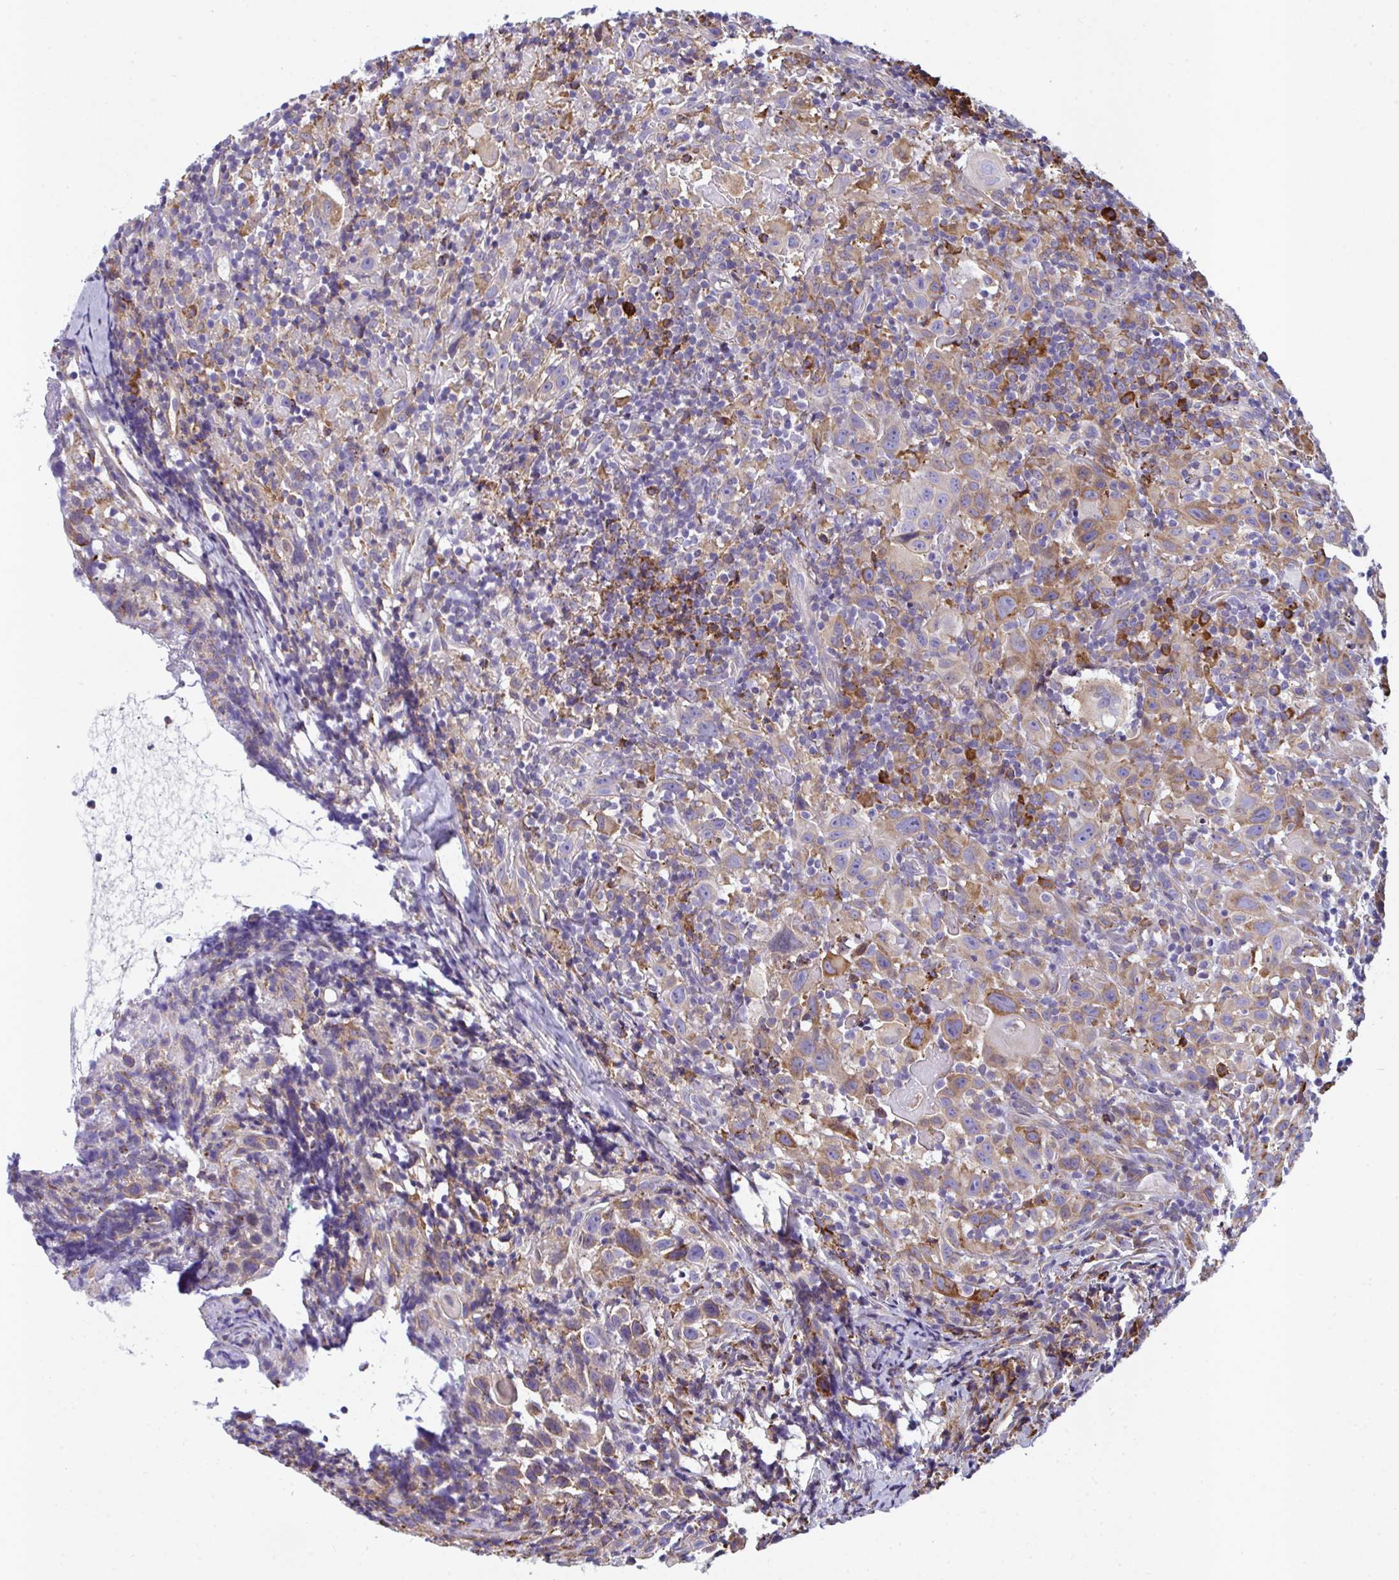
{"staining": {"intensity": "moderate", "quantity": "25%-75%", "location": "cytoplasmic/membranous"}, "tissue": "head and neck cancer", "cell_type": "Tumor cells", "image_type": "cancer", "snomed": [{"axis": "morphology", "description": "Squamous cell carcinoma, NOS"}, {"axis": "topography", "description": "Head-Neck"}], "caption": "Immunohistochemistry (DAB) staining of human head and neck cancer (squamous cell carcinoma) exhibits moderate cytoplasmic/membranous protein expression in approximately 25%-75% of tumor cells.", "gene": "PEAK3", "patient": {"sex": "female", "age": 95}}